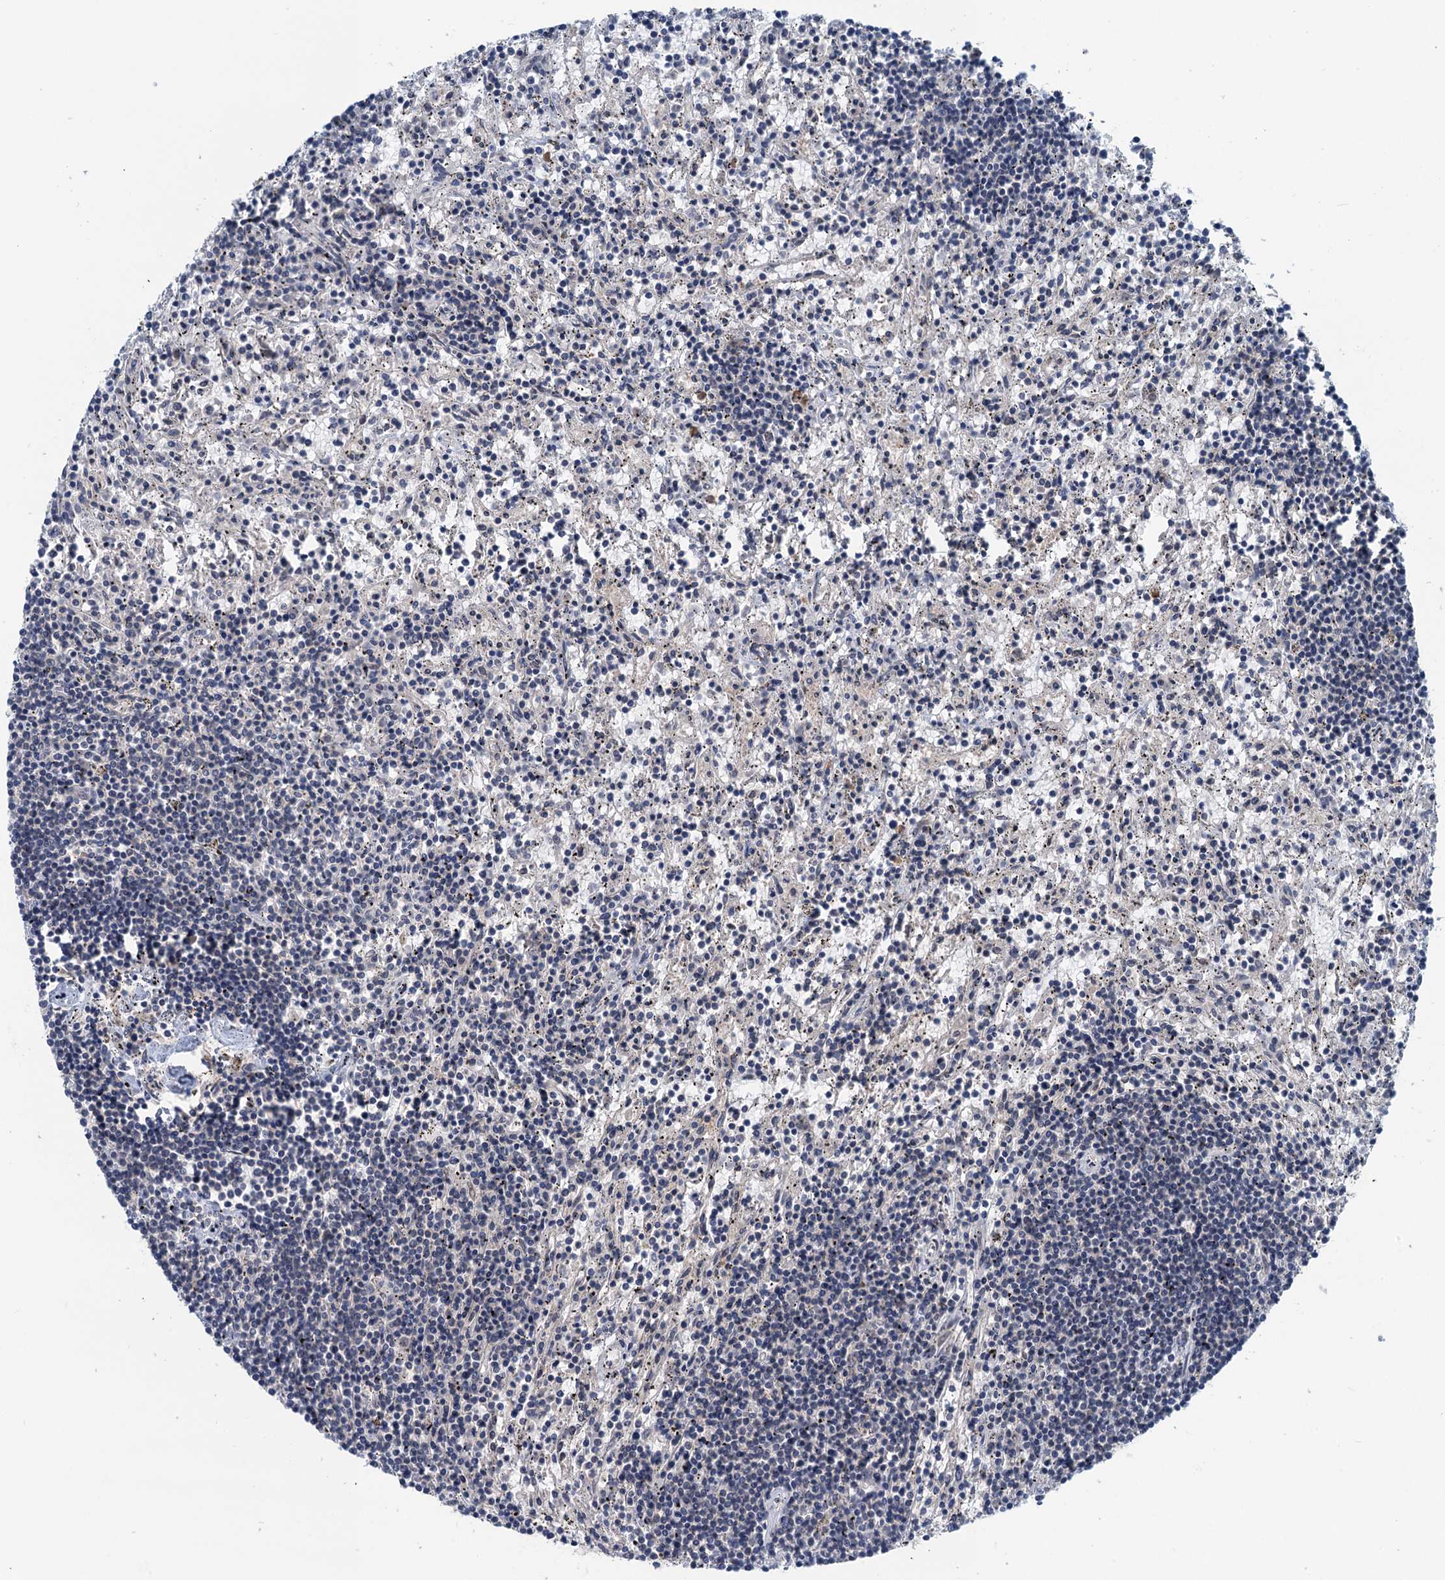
{"staining": {"intensity": "negative", "quantity": "none", "location": "none"}, "tissue": "lymphoma", "cell_type": "Tumor cells", "image_type": "cancer", "snomed": [{"axis": "morphology", "description": "Malignant lymphoma, non-Hodgkin's type, Low grade"}, {"axis": "topography", "description": "Spleen"}], "caption": "Protein analysis of lymphoma demonstrates no significant expression in tumor cells.", "gene": "DYNC2I2", "patient": {"sex": "male", "age": 76}}